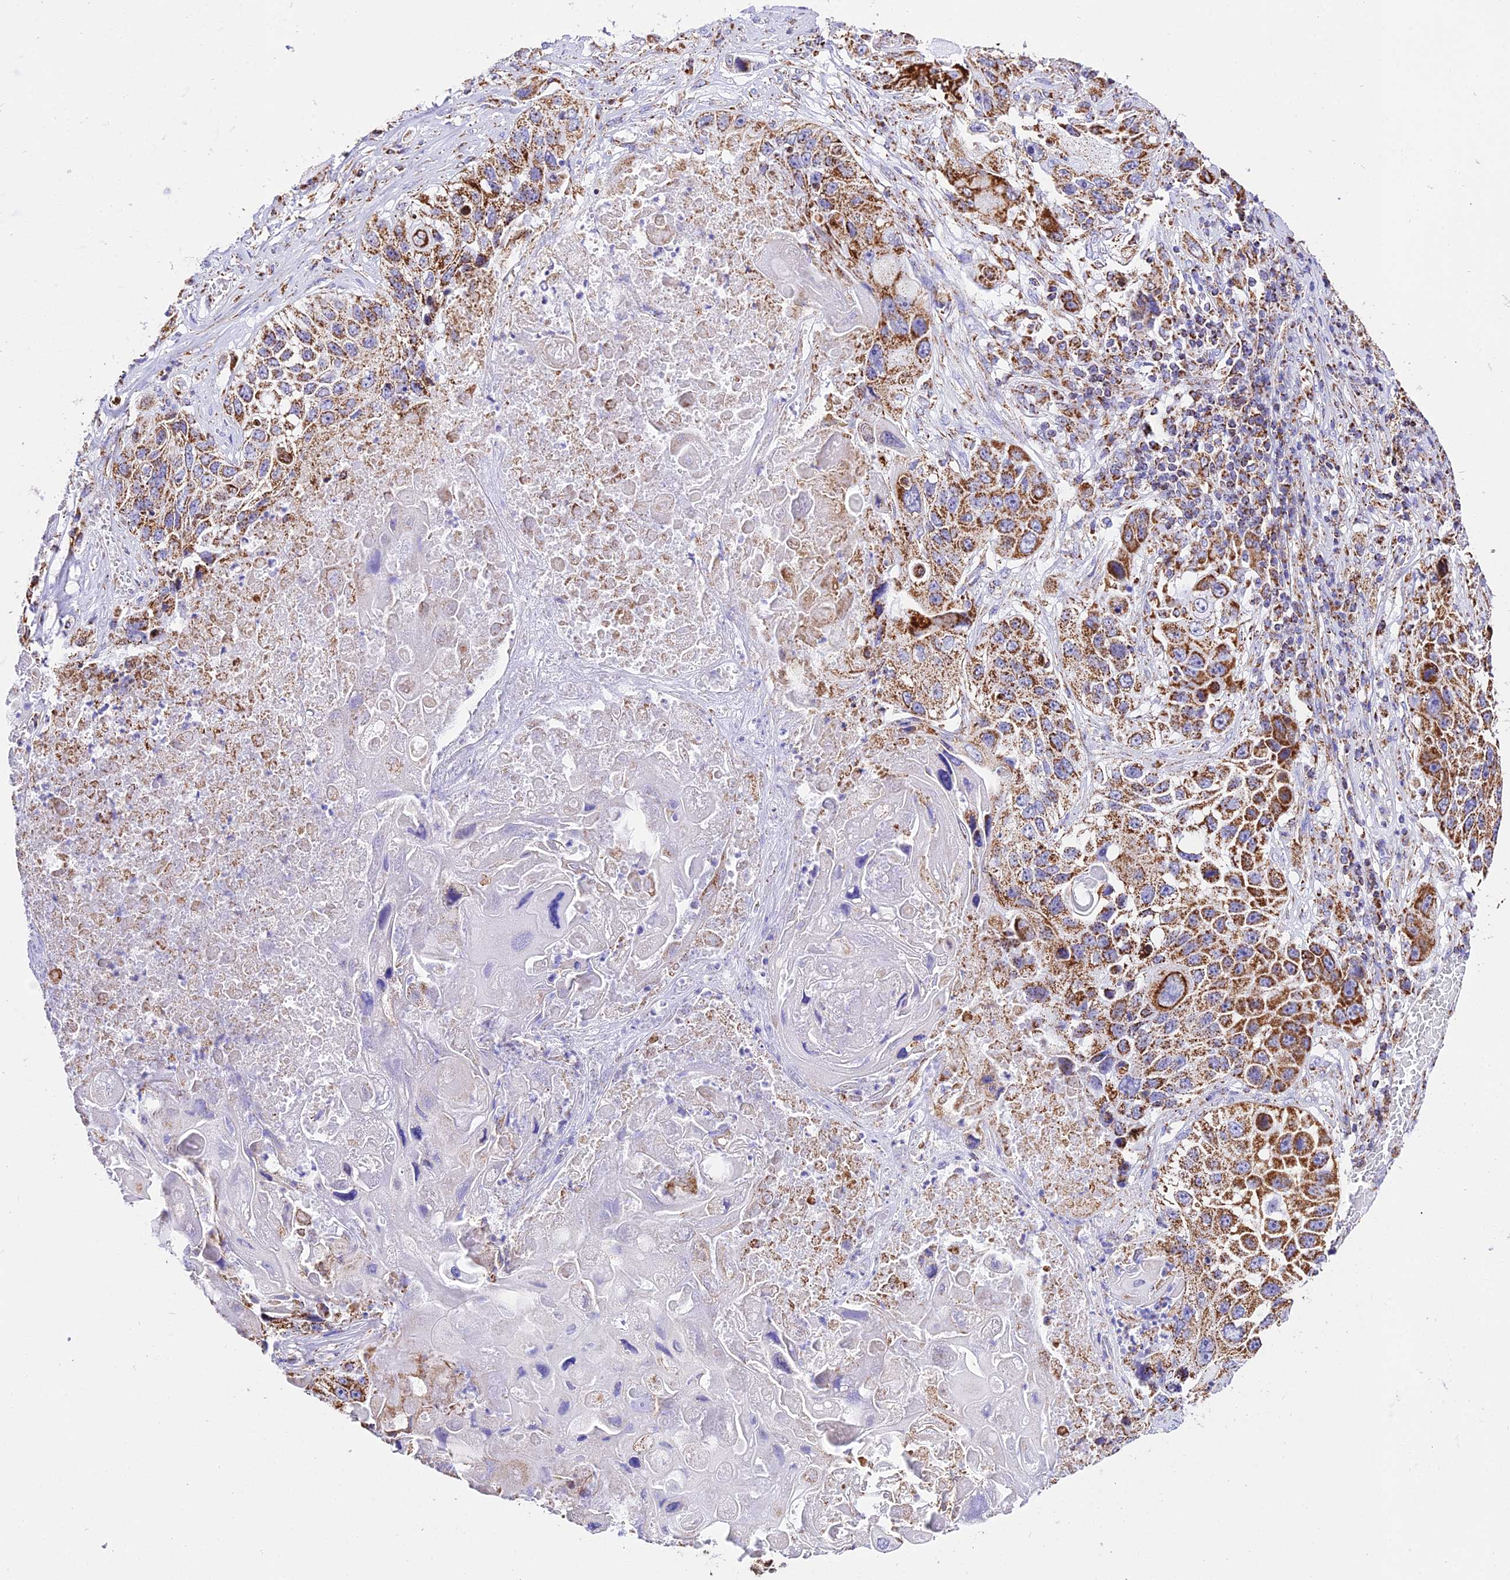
{"staining": {"intensity": "moderate", "quantity": ">75%", "location": "cytoplasmic/membranous"}, "tissue": "lung cancer", "cell_type": "Tumor cells", "image_type": "cancer", "snomed": [{"axis": "morphology", "description": "Squamous cell carcinoma, NOS"}, {"axis": "topography", "description": "Lung"}], "caption": "A brown stain highlights moderate cytoplasmic/membranous staining of a protein in human lung cancer (squamous cell carcinoma) tumor cells.", "gene": "ATP5PD", "patient": {"sex": "male", "age": 61}}